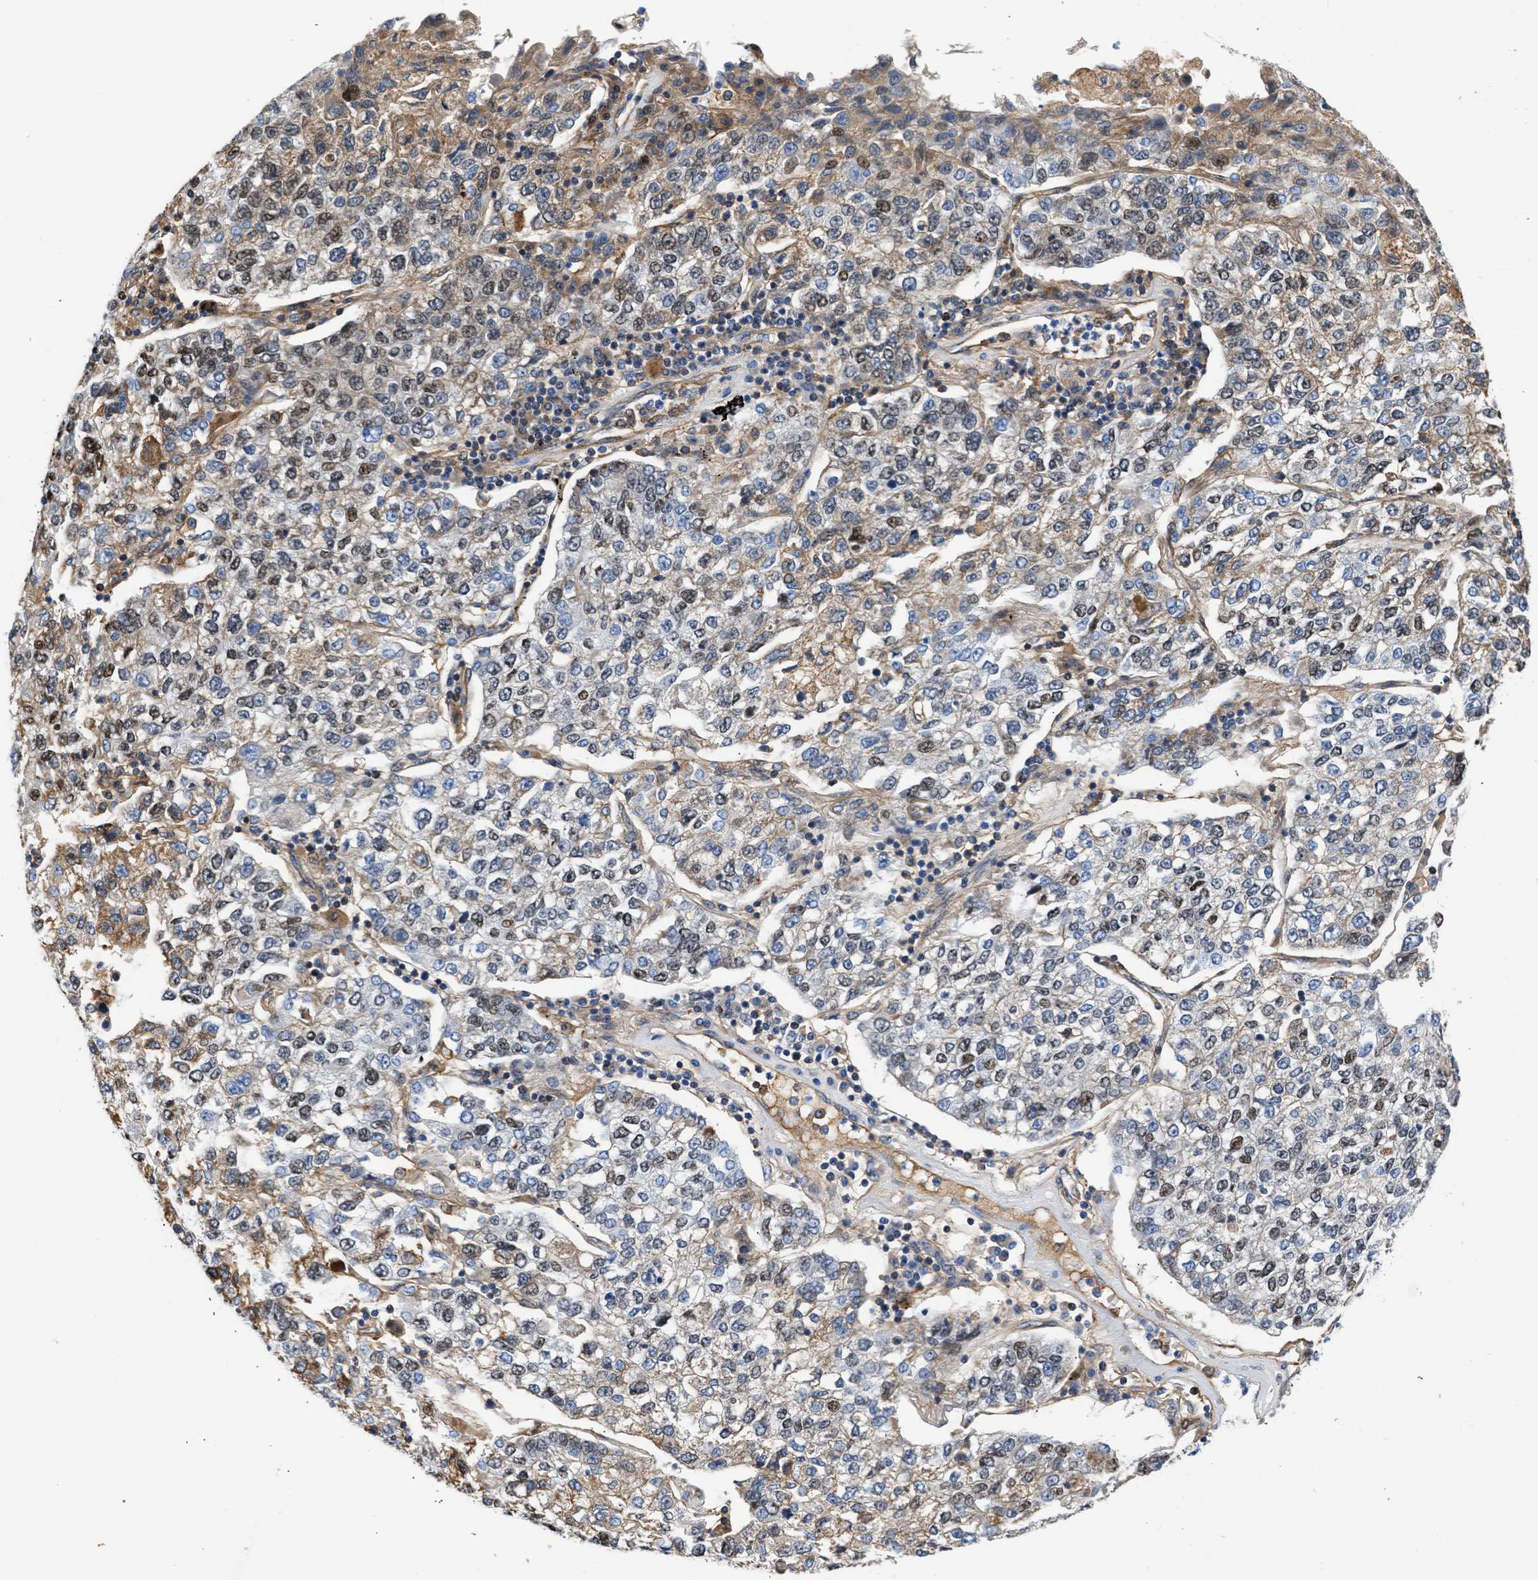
{"staining": {"intensity": "moderate", "quantity": "25%-75%", "location": "cytoplasmic/membranous,nuclear"}, "tissue": "lung cancer", "cell_type": "Tumor cells", "image_type": "cancer", "snomed": [{"axis": "morphology", "description": "Adenocarcinoma, NOS"}, {"axis": "topography", "description": "Lung"}], "caption": "An immunohistochemistry photomicrograph of tumor tissue is shown. Protein staining in brown shows moderate cytoplasmic/membranous and nuclear positivity in lung cancer (adenocarcinoma) within tumor cells.", "gene": "MAS1L", "patient": {"sex": "male", "age": 49}}